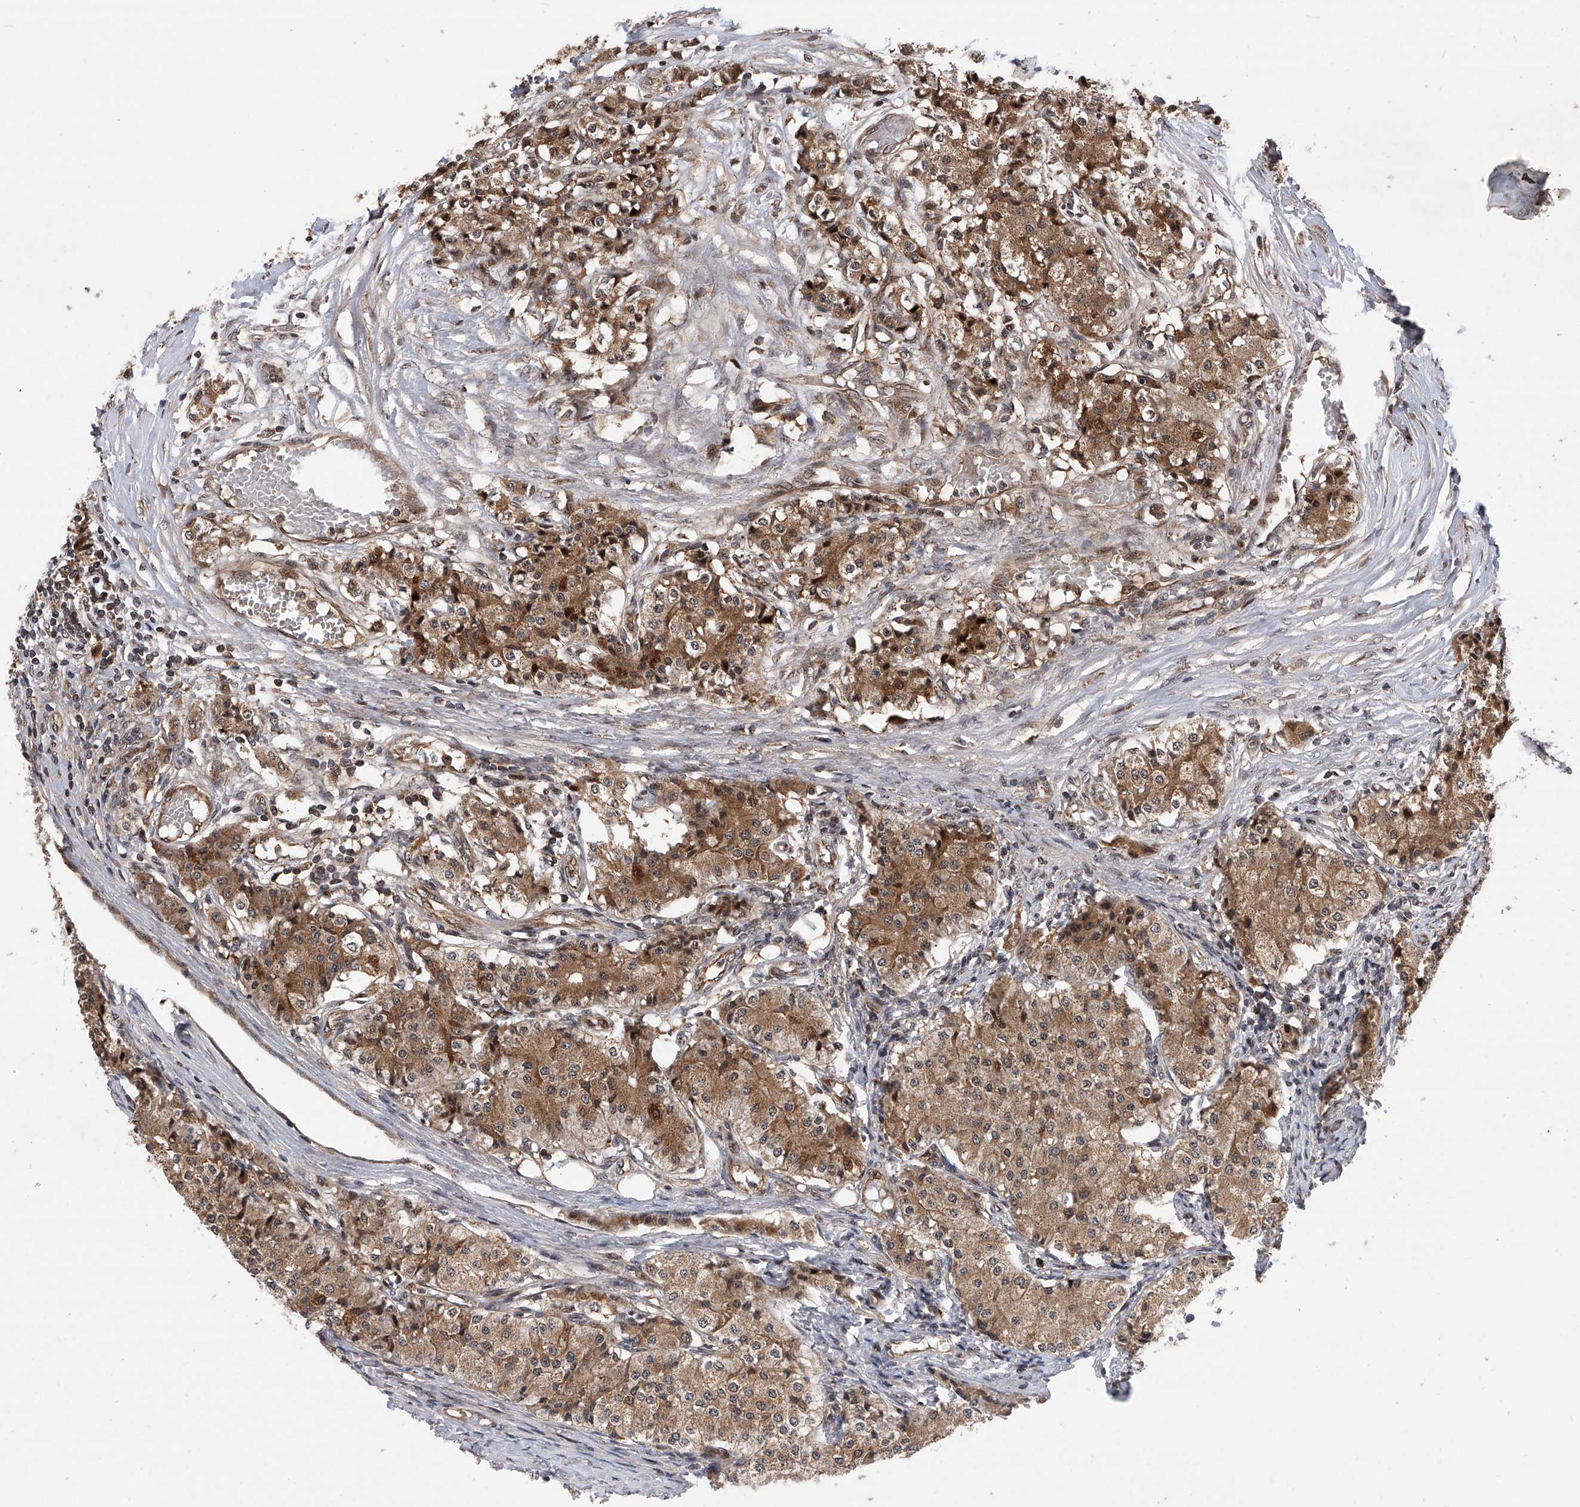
{"staining": {"intensity": "moderate", "quantity": ">75%", "location": "cytoplasmic/membranous"}, "tissue": "carcinoid", "cell_type": "Tumor cells", "image_type": "cancer", "snomed": [{"axis": "morphology", "description": "Carcinoid, malignant, NOS"}, {"axis": "topography", "description": "Colon"}], "caption": "Carcinoid stained for a protein (brown) displays moderate cytoplasmic/membranous positive staining in approximately >75% of tumor cells.", "gene": "MAP3K11", "patient": {"sex": "female", "age": 52}}